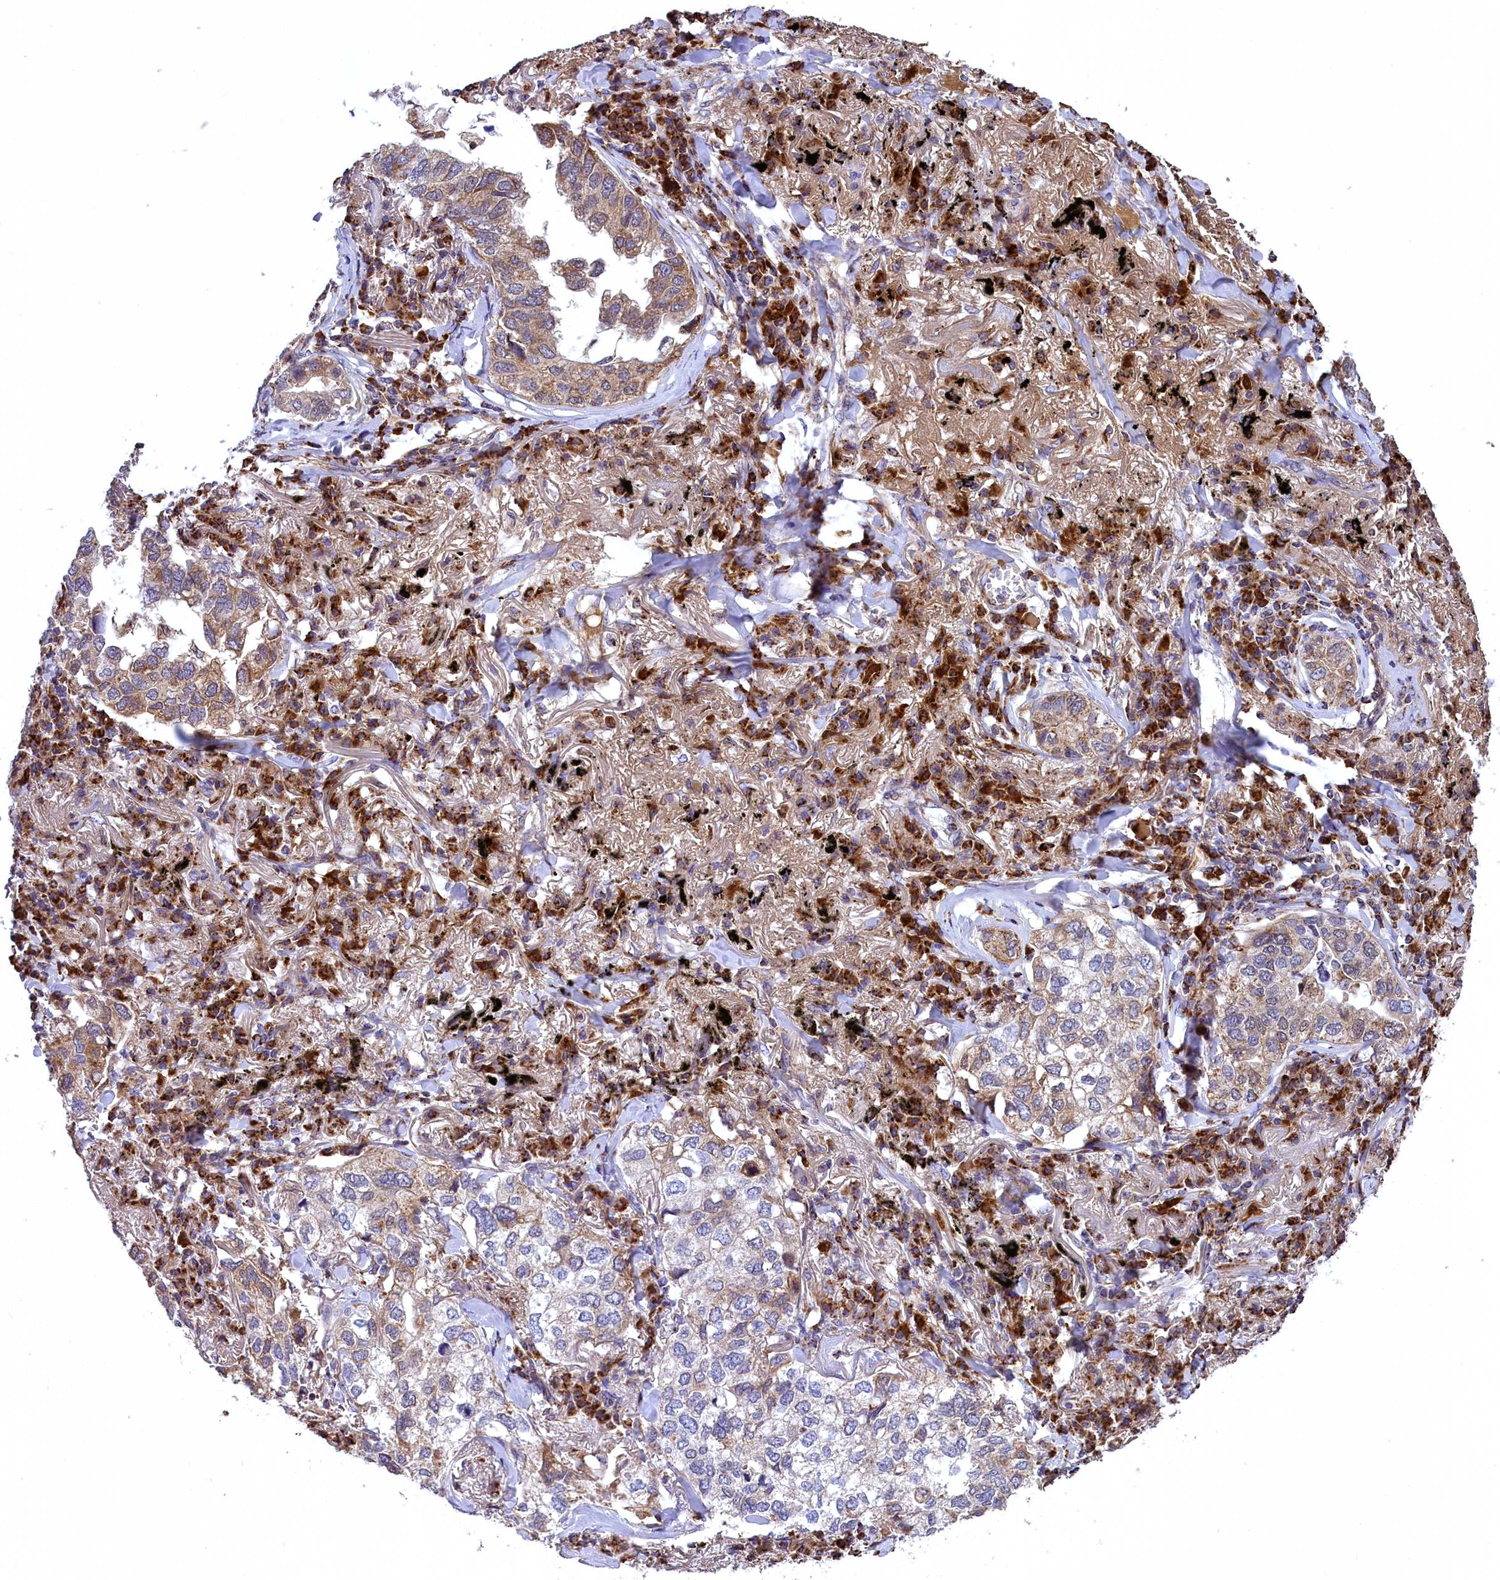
{"staining": {"intensity": "weak", "quantity": "25%-75%", "location": "cytoplasmic/membranous"}, "tissue": "lung cancer", "cell_type": "Tumor cells", "image_type": "cancer", "snomed": [{"axis": "morphology", "description": "Adenocarcinoma, NOS"}, {"axis": "topography", "description": "Lung"}], "caption": "A photomicrograph of lung cancer (adenocarcinoma) stained for a protein demonstrates weak cytoplasmic/membranous brown staining in tumor cells.", "gene": "COX17", "patient": {"sex": "male", "age": 65}}